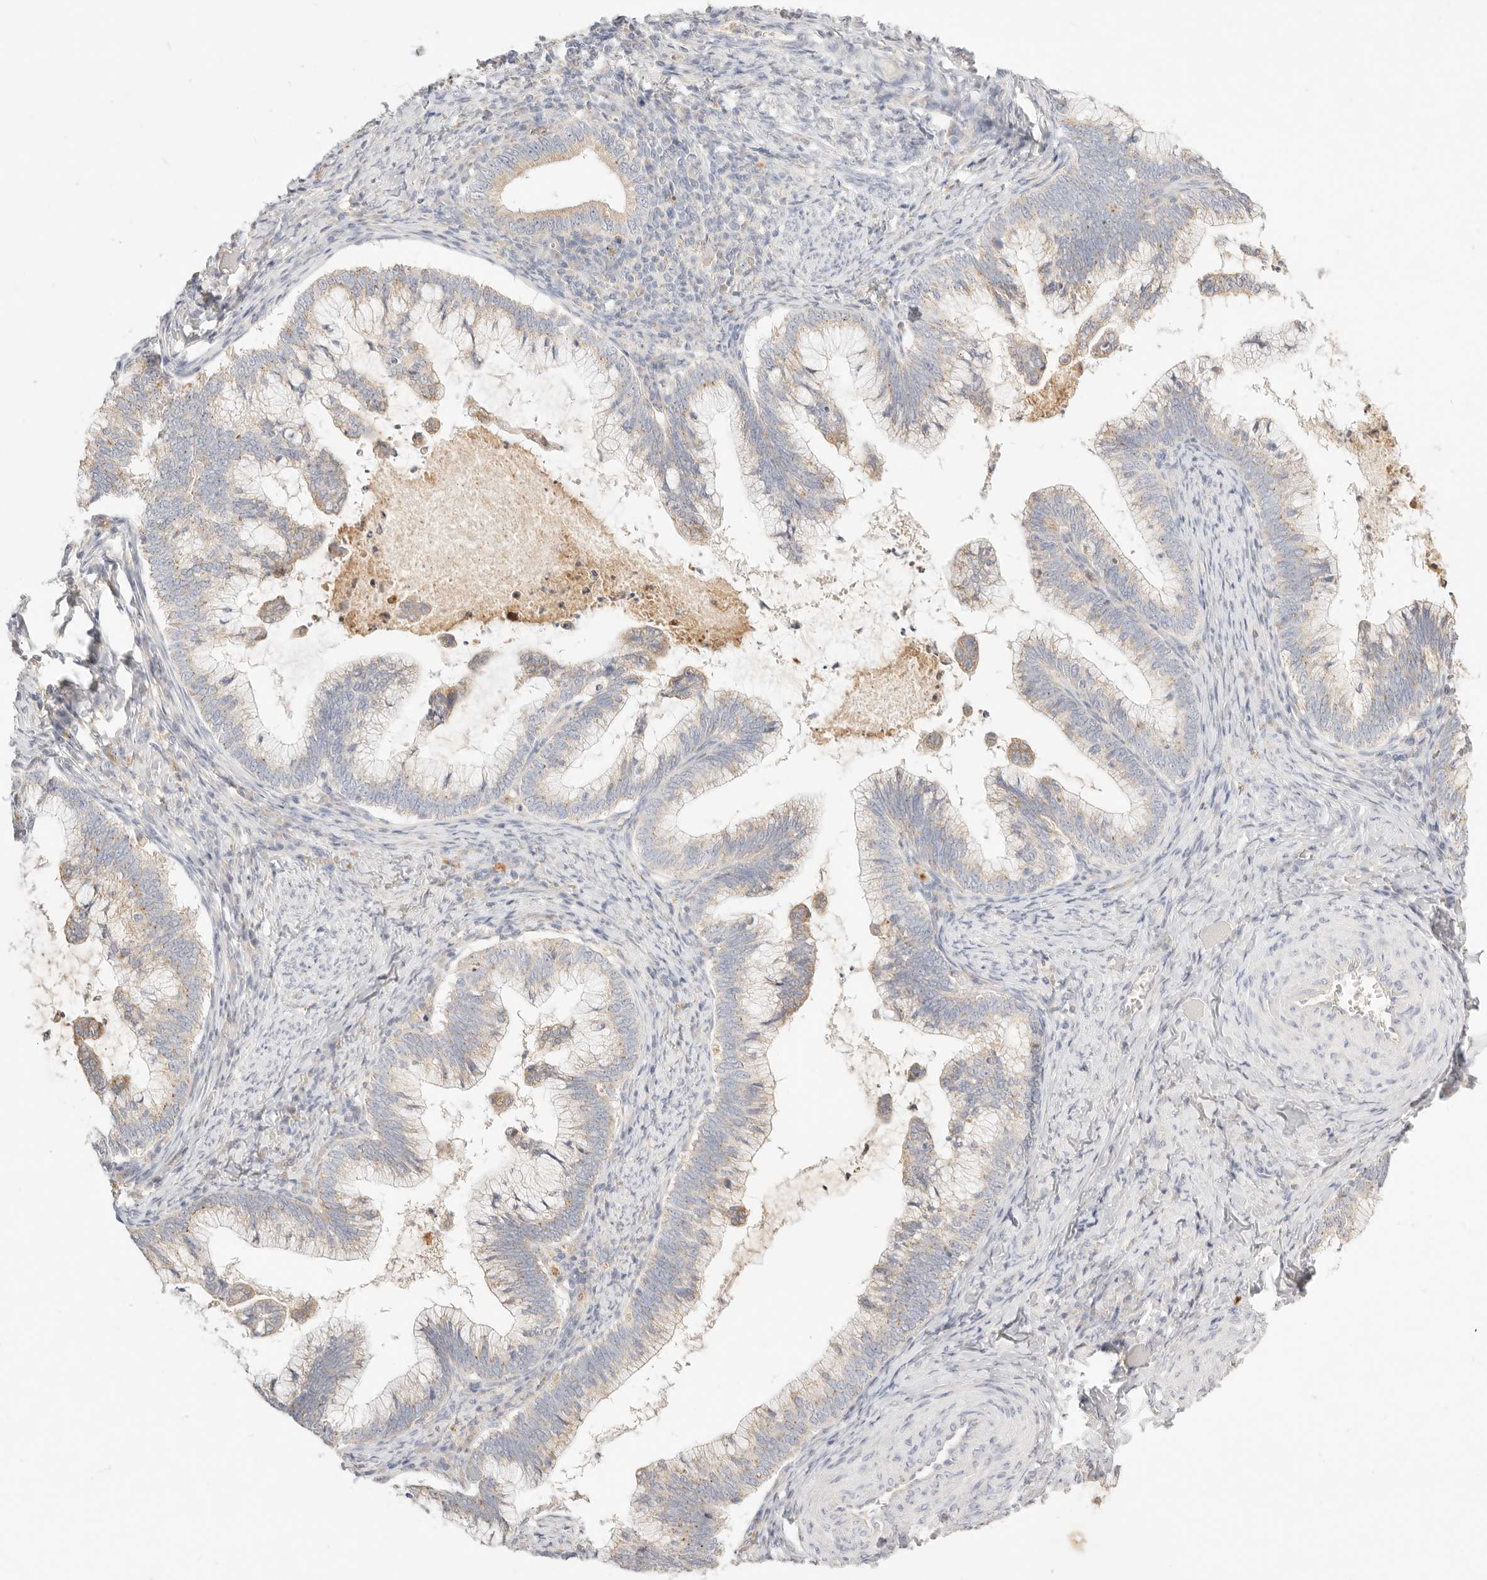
{"staining": {"intensity": "weak", "quantity": "<25%", "location": "cytoplasmic/membranous"}, "tissue": "cervical cancer", "cell_type": "Tumor cells", "image_type": "cancer", "snomed": [{"axis": "morphology", "description": "Adenocarcinoma, NOS"}, {"axis": "topography", "description": "Cervix"}], "caption": "This image is of cervical cancer (adenocarcinoma) stained with immunohistochemistry (IHC) to label a protein in brown with the nuclei are counter-stained blue. There is no positivity in tumor cells.", "gene": "ACOX1", "patient": {"sex": "female", "age": 36}}